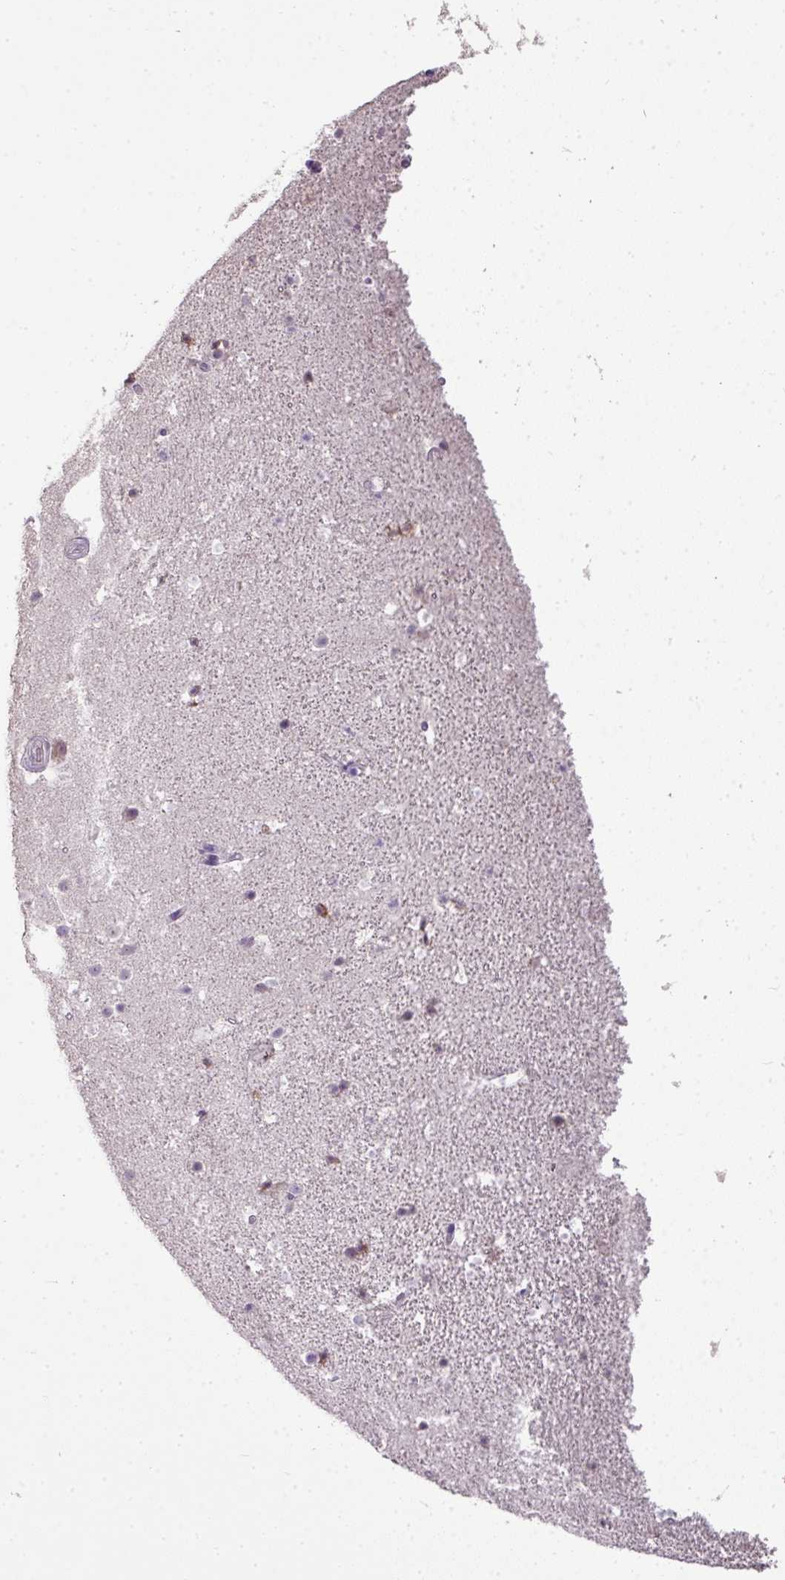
{"staining": {"intensity": "moderate", "quantity": "<25%", "location": "cytoplasmic/membranous"}, "tissue": "hippocampus", "cell_type": "Glial cells", "image_type": "normal", "snomed": [{"axis": "morphology", "description": "Normal tissue, NOS"}, {"axis": "topography", "description": "Hippocampus"}], "caption": "DAB immunohistochemical staining of normal hippocampus displays moderate cytoplasmic/membranous protein staining in approximately <25% of glial cells.", "gene": "LY9", "patient": {"sex": "male", "age": 37}}